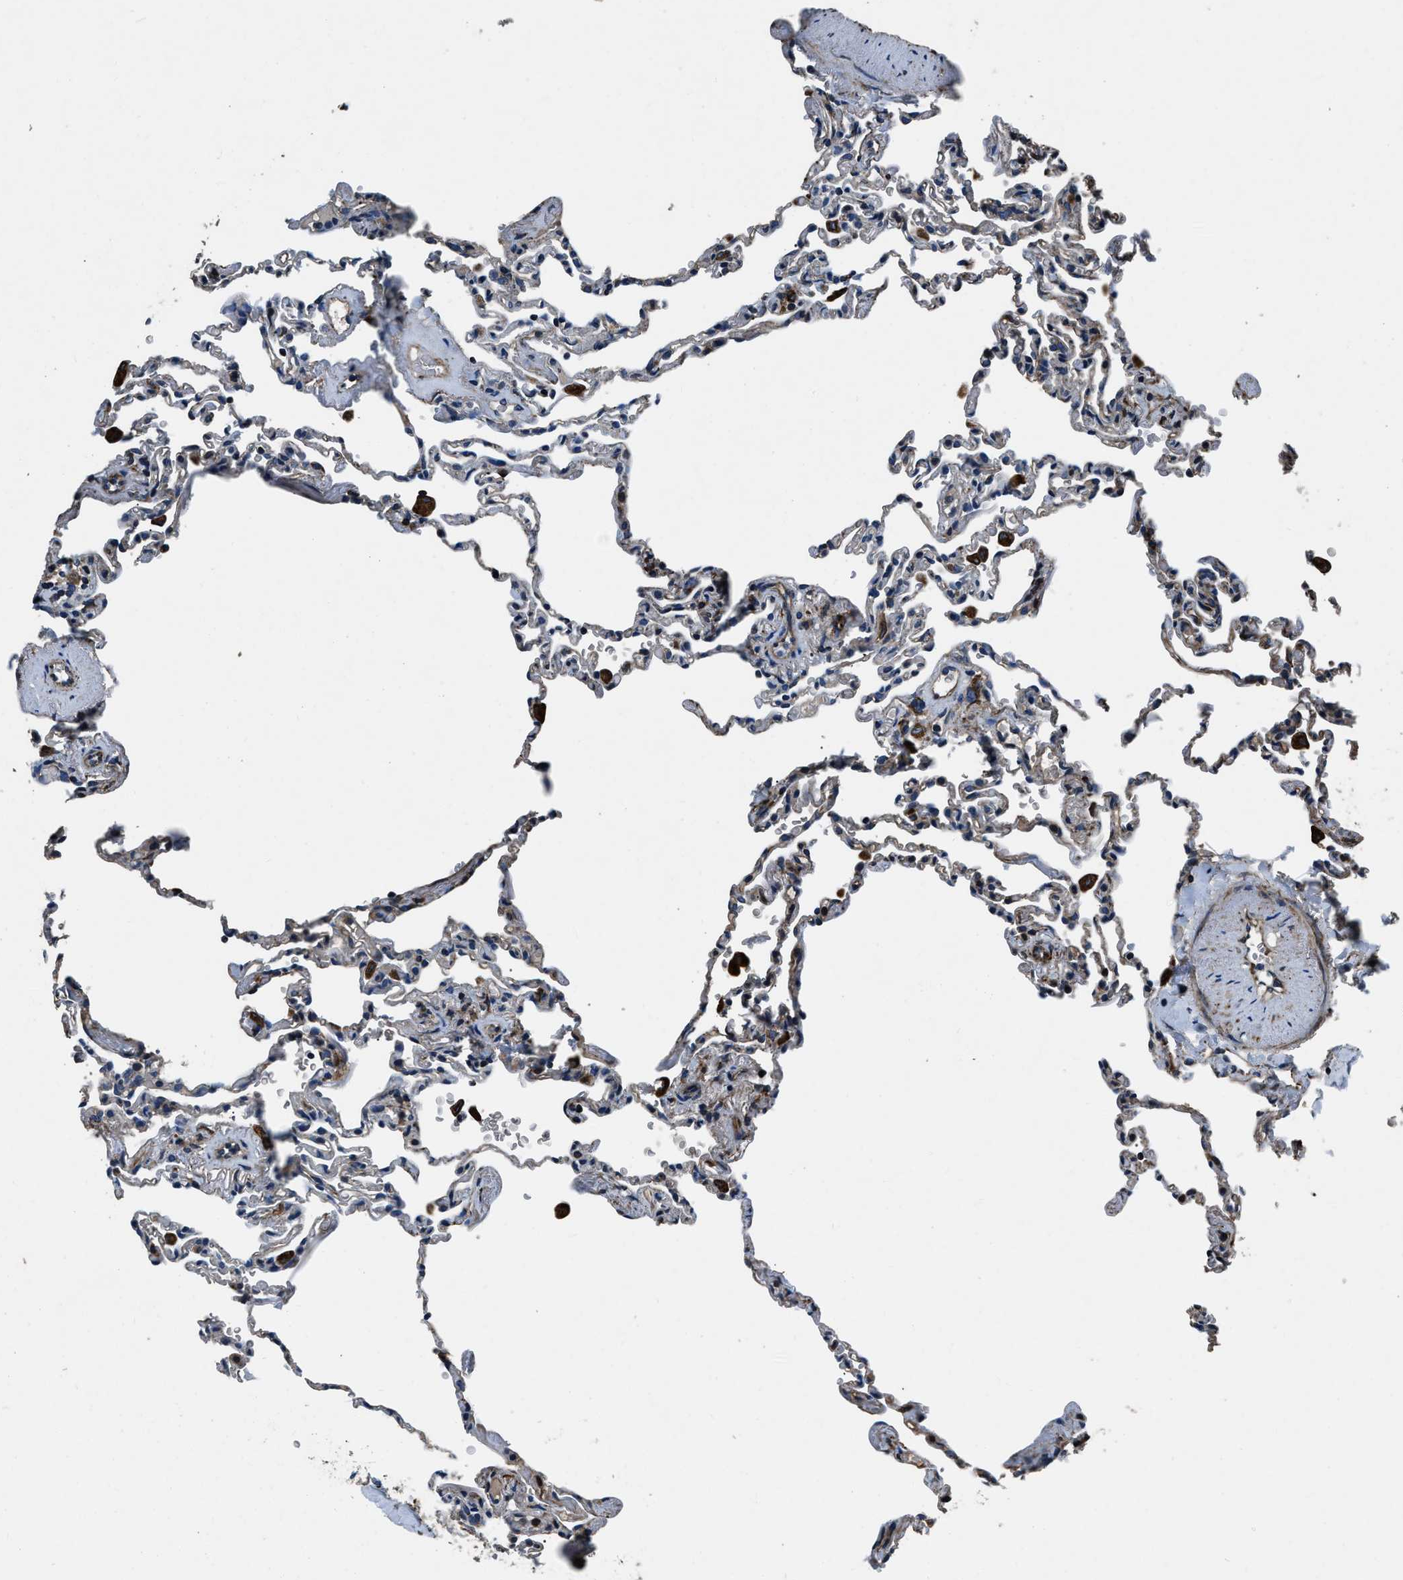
{"staining": {"intensity": "weak", "quantity": "<25%", "location": "cytoplasmic/membranous"}, "tissue": "lung", "cell_type": "Alveolar cells", "image_type": "normal", "snomed": [{"axis": "morphology", "description": "Normal tissue, NOS"}, {"axis": "topography", "description": "Lung"}], "caption": "High magnification brightfield microscopy of normal lung stained with DAB (brown) and counterstained with hematoxylin (blue): alveolar cells show no significant expression.", "gene": "OGDH", "patient": {"sex": "male", "age": 59}}